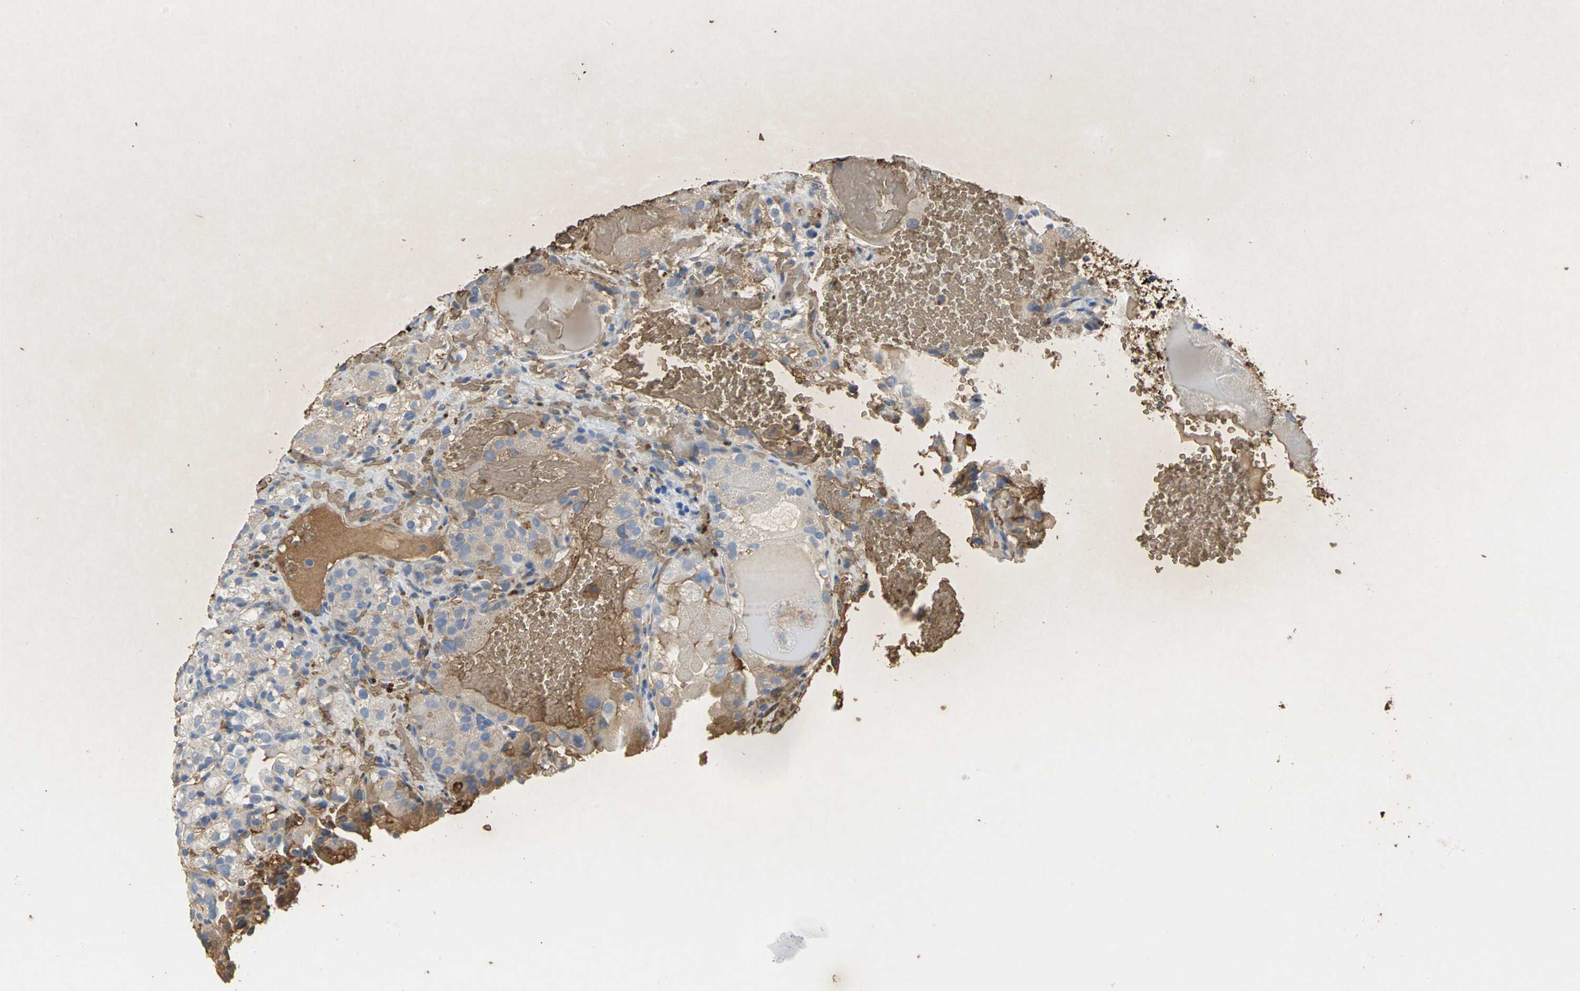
{"staining": {"intensity": "moderate", "quantity": "25%-75%", "location": "cytoplasmic/membranous"}, "tissue": "renal cancer", "cell_type": "Tumor cells", "image_type": "cancer", "snomed": [{"axis": "morphology", "description": "Normal tissue, NOS"}, {"axis": "morphology", "description": "Adenocarcinoma, NOS"}, {"axis": "topography", "description": "Kidney"}], "caption": "DAB immunohistochemical staining of renal cancer (adenocarcinoma) exhibits moderate cytoplasmic/membranous protein expression in about 25%-75% of tumor cells.", "gene": "TREM1", "patient": {"sex": "male", "age": 61}}